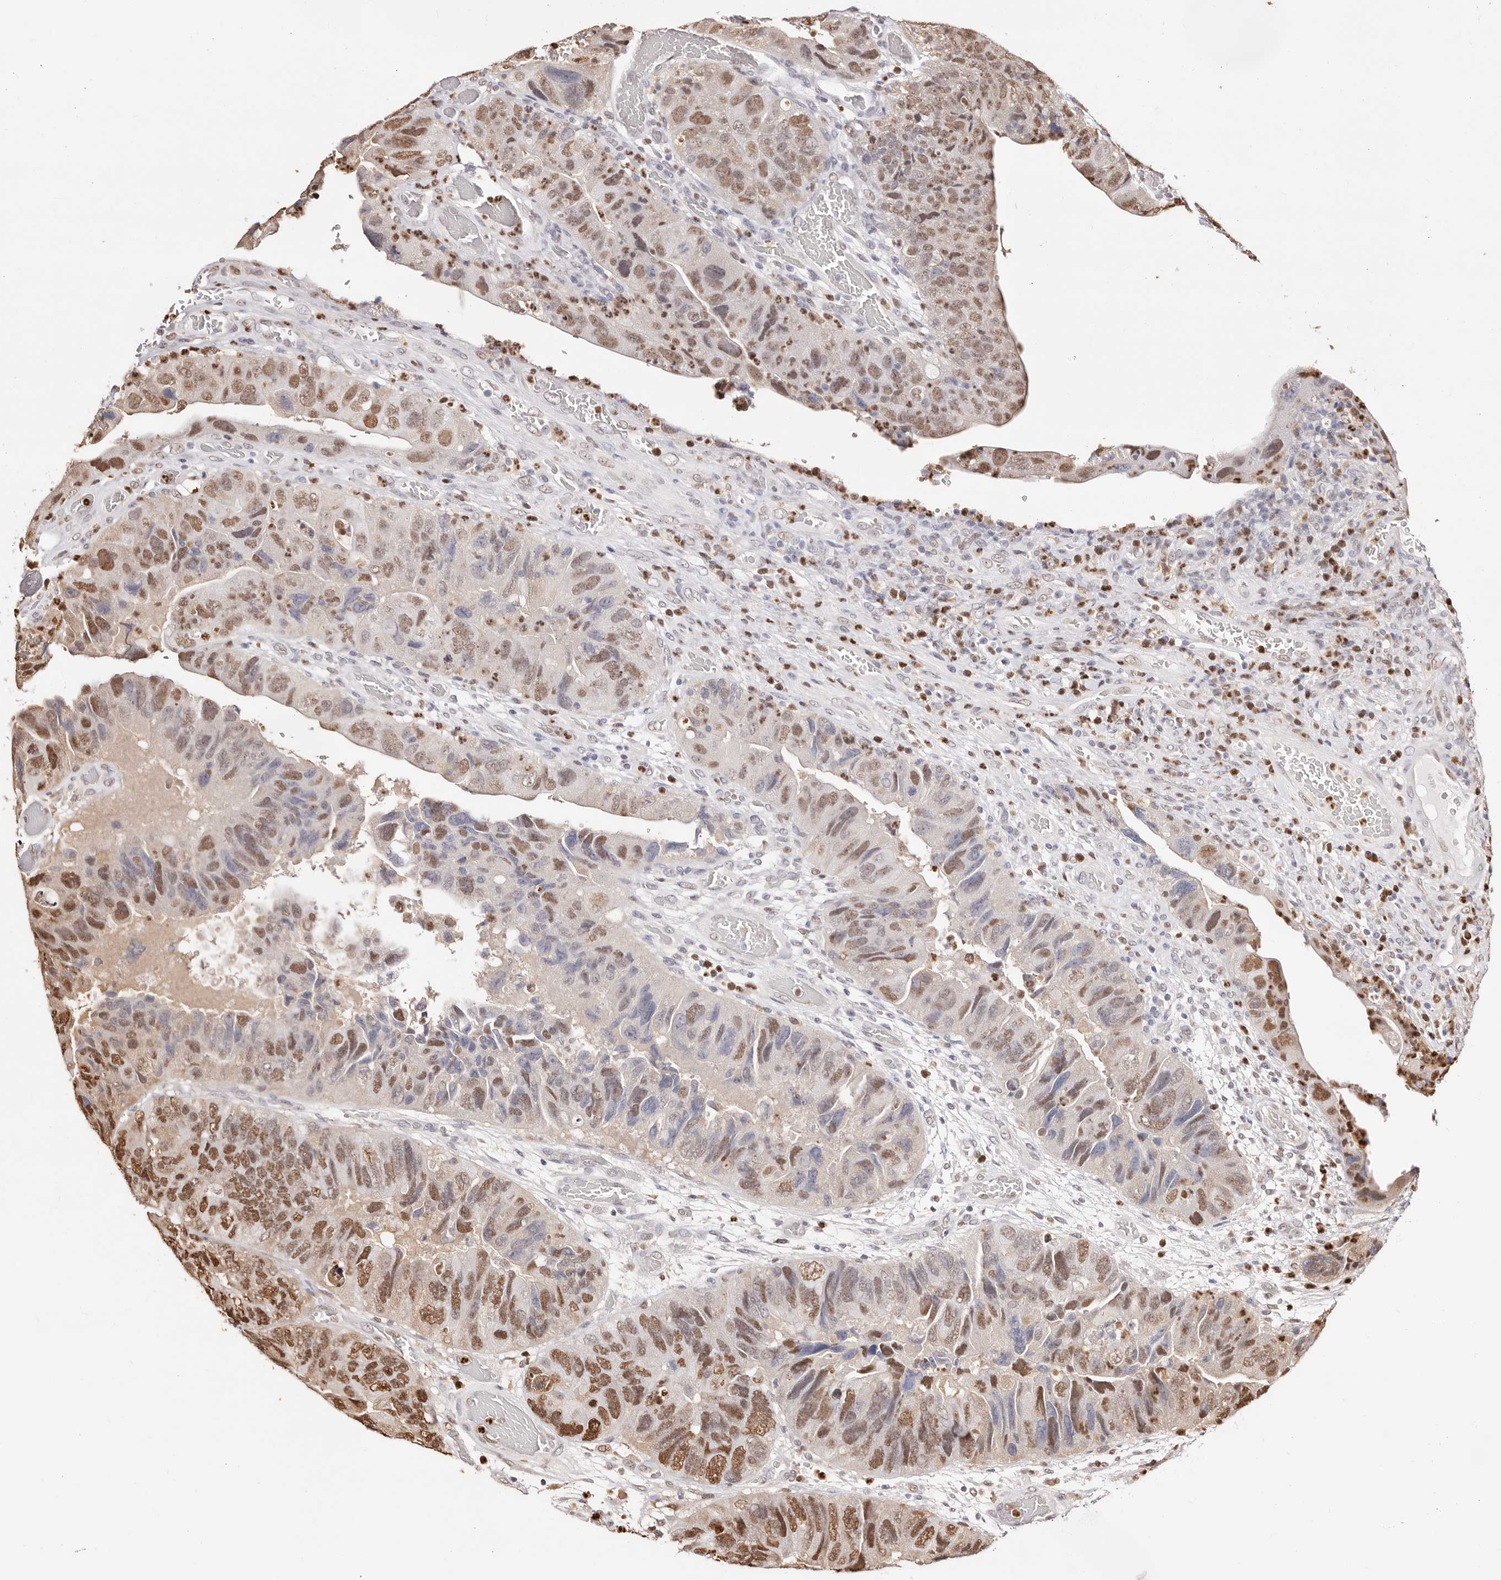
{"staining": {"intensity": "moderate", "quantity": "25%-75%", "location": "nuclear"}, "tissue": "colorectal cancer", "cell_type": "Tumor cells", "image_type": "cancer", "snomed": [{"axis": "morphology", "description": "Adenocarcinoma, NOS"}, {"axis": "topography", "description": "Rectum"}], "caption": "DAB immunohistochemical staining of human adenocarcinoma (colorectal) reveals moderate nuclear protein expression in about 25%-75% of tumor cells. (DAB = brown stain, brightfield microscopy at high magnification).", "gene": "TKT", "patient": {"sex": "male", "age": 63}}